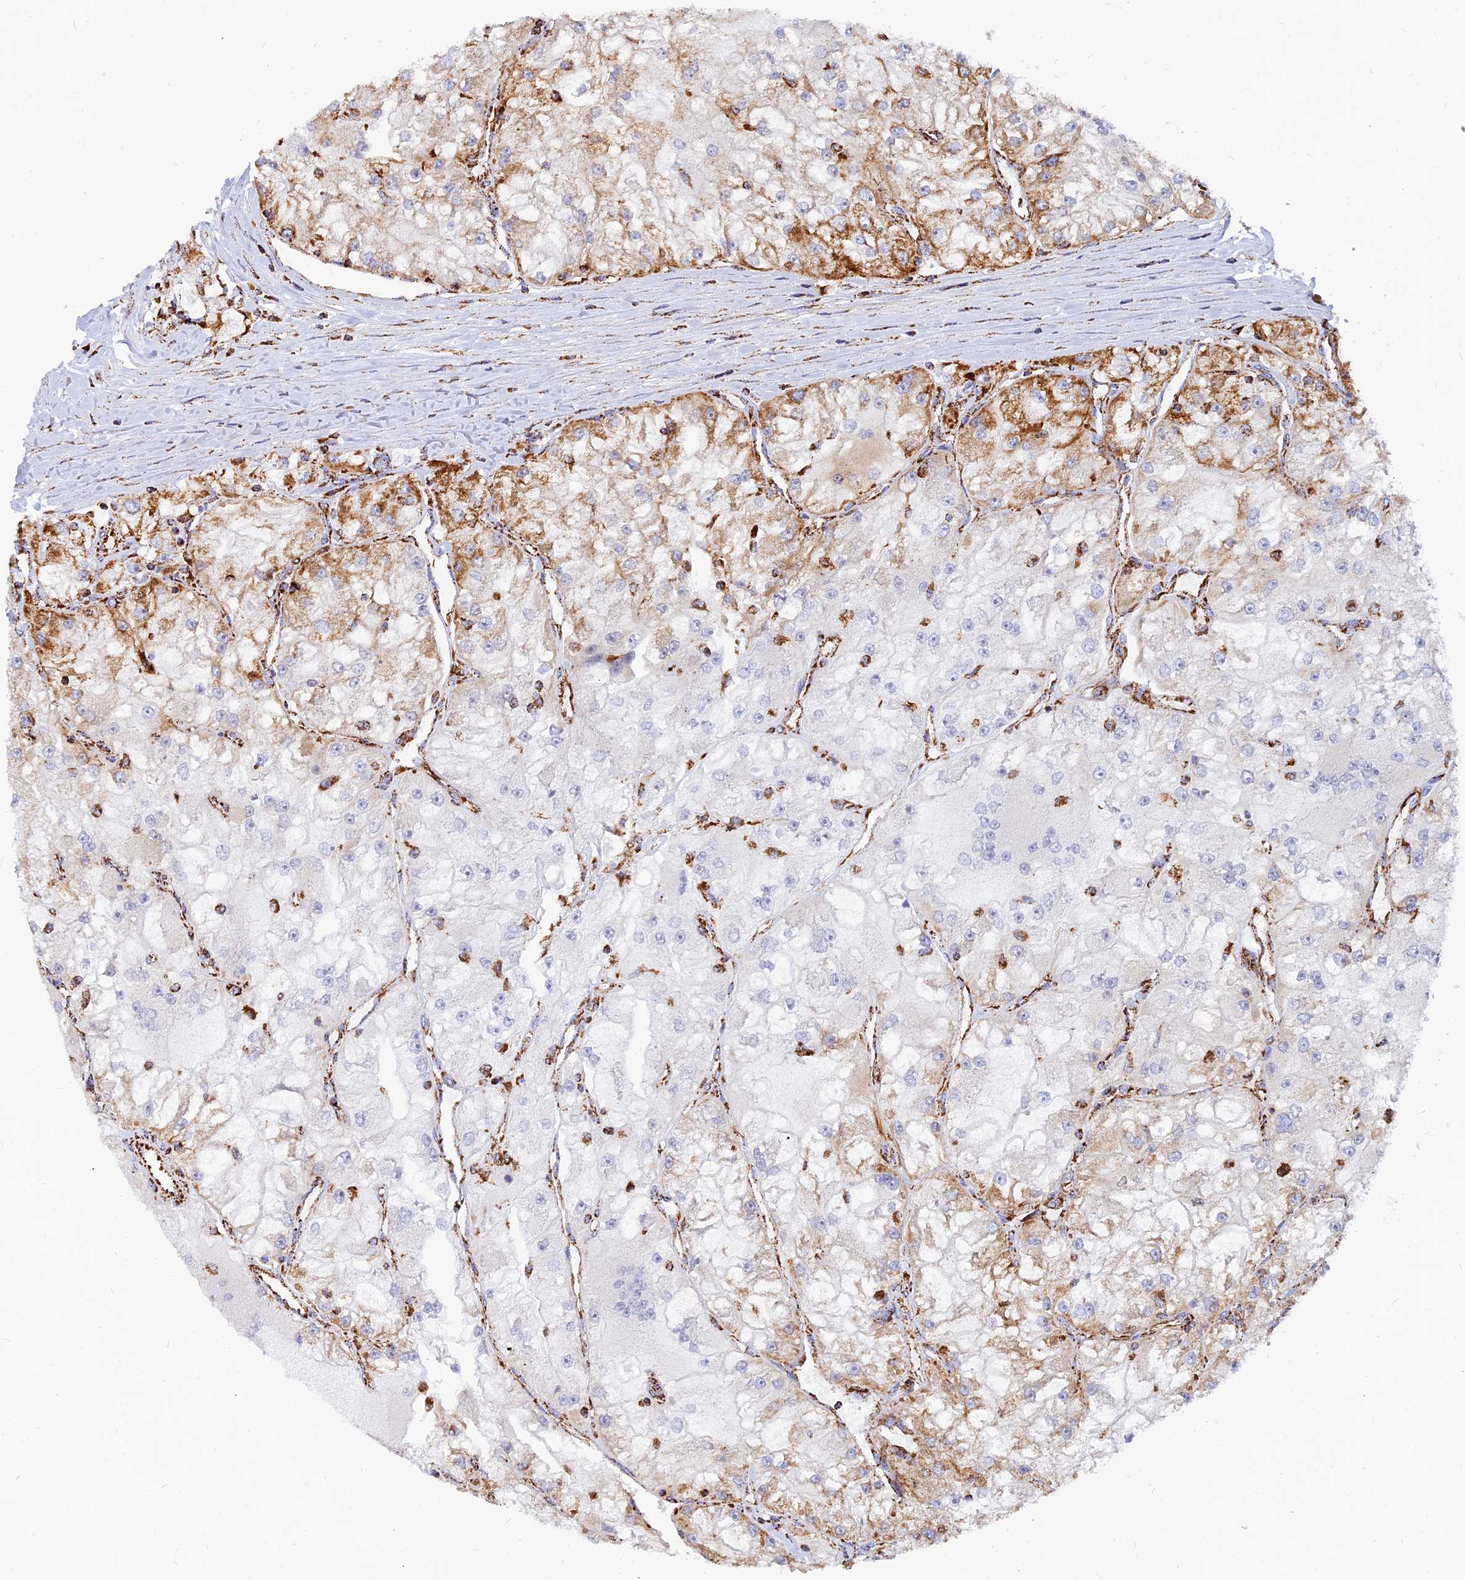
{"staining": {"intensity": "strong", "quantity": "<25%", "location": "cytoplasmic/membranous"}, "tissue": "renal cancer", "cell_type": "Tumor cells", "image_type": "cancer", "snomed": [{"axis": "morphology", "description": "Adenocarcinoma, NOS"}, {"axis": "topography", "description": "Kidney"}], "caption": "Immunohistochemical staining of renal adenocarcinoma exhibits medium levels of strong cytoplasmic/membranous protein expression in about <25% of tumor cells.", "gene": "NDUFB6", "patient": {"sex": "female", "age": 72}}